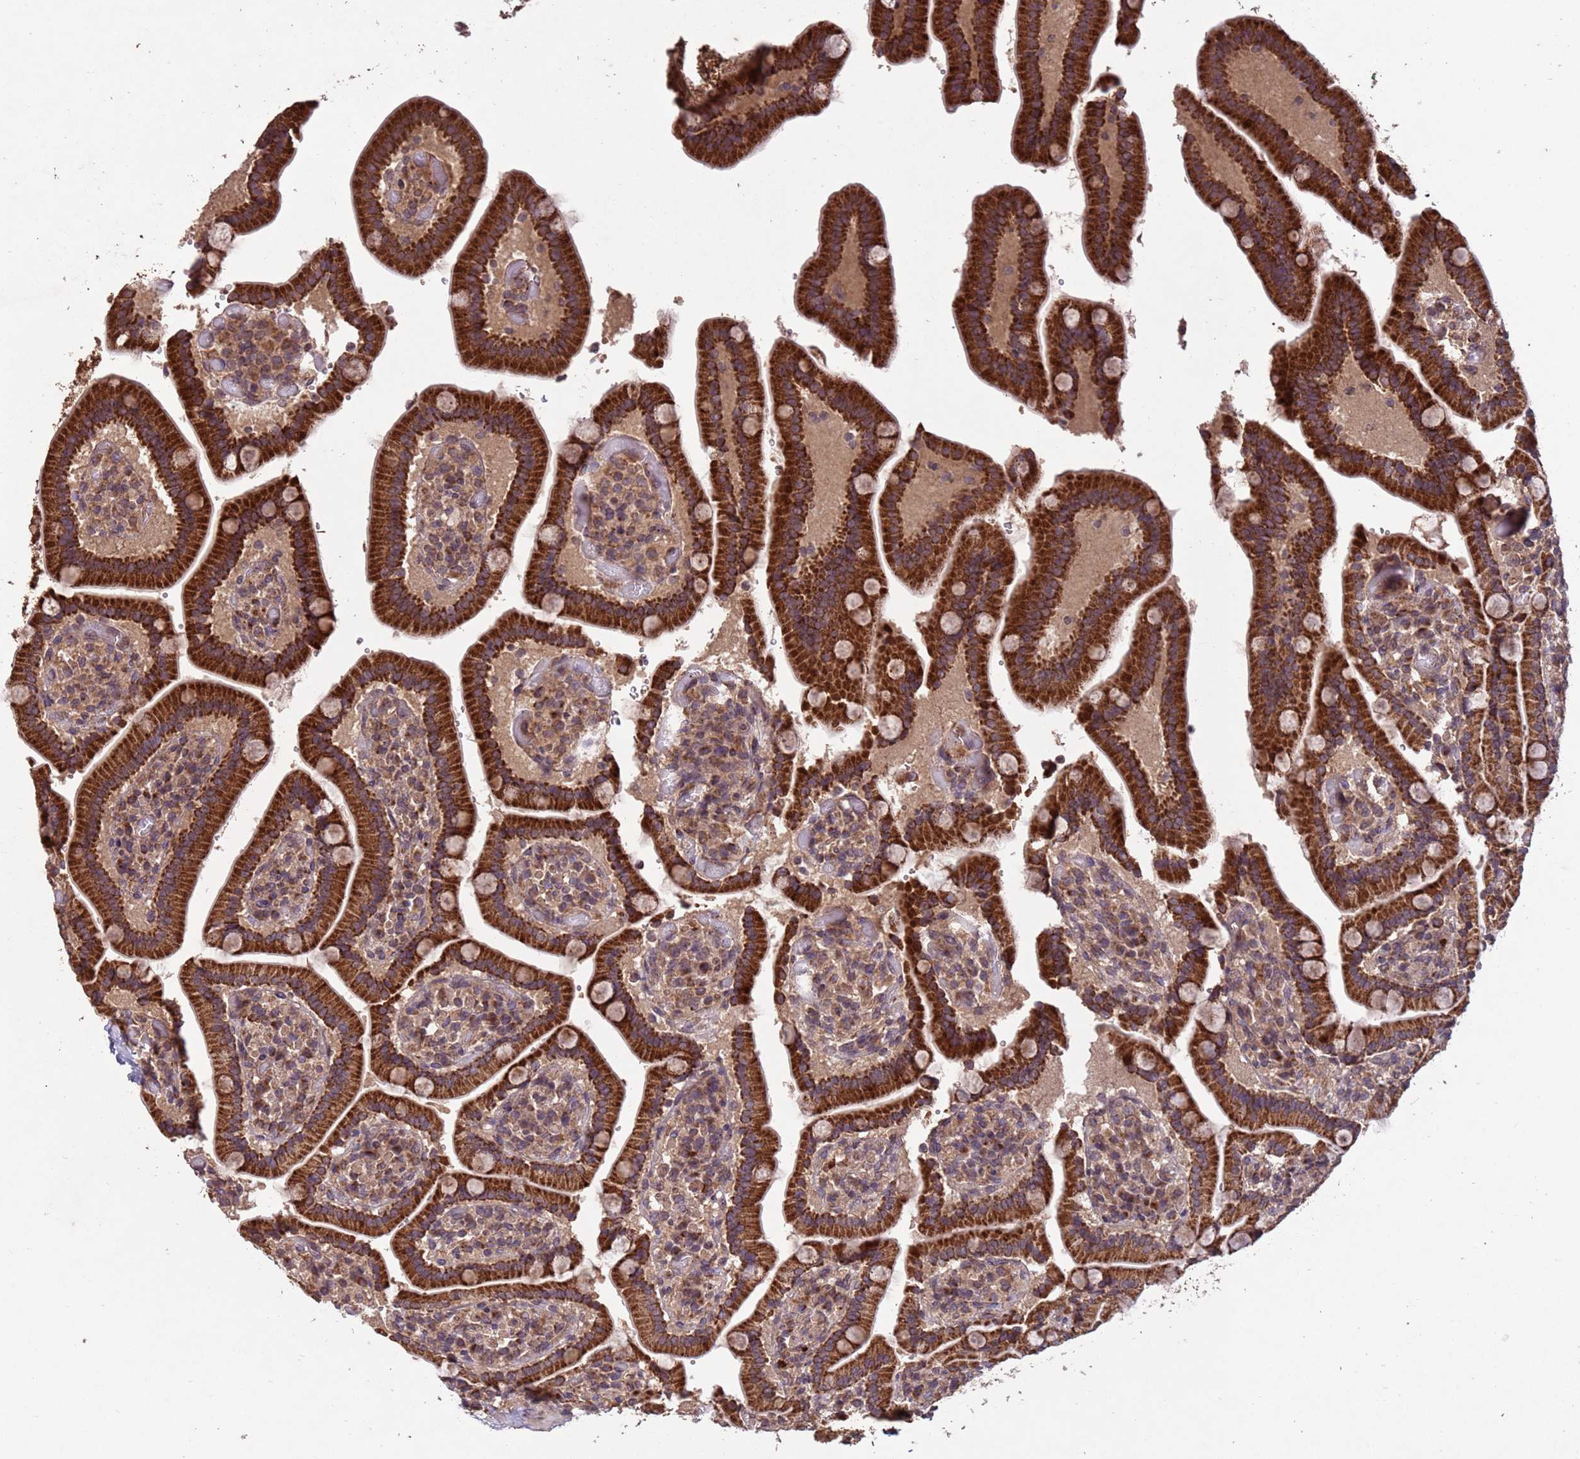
{"staining": {"intensity": "strong", "quantity": ">75%", "location": "cytoplasmic/membranous"}, "tissue": "duodenum", "cell_type": "Glandular cells", "image_type": "normal", "snomed": [{"axis": "morphology", "description": "Normal tissue, NOS"}, {"axis": "topography", "description": "Duodenum"}], "caption": "DAB immunohistochemical staining of normal duodenum exhibits strong cytoplasmic/membranous protein expression in about >75% of glandular cells.", "gene": "FASTKD1", "patient": {"sex": "female", "age": 62}}